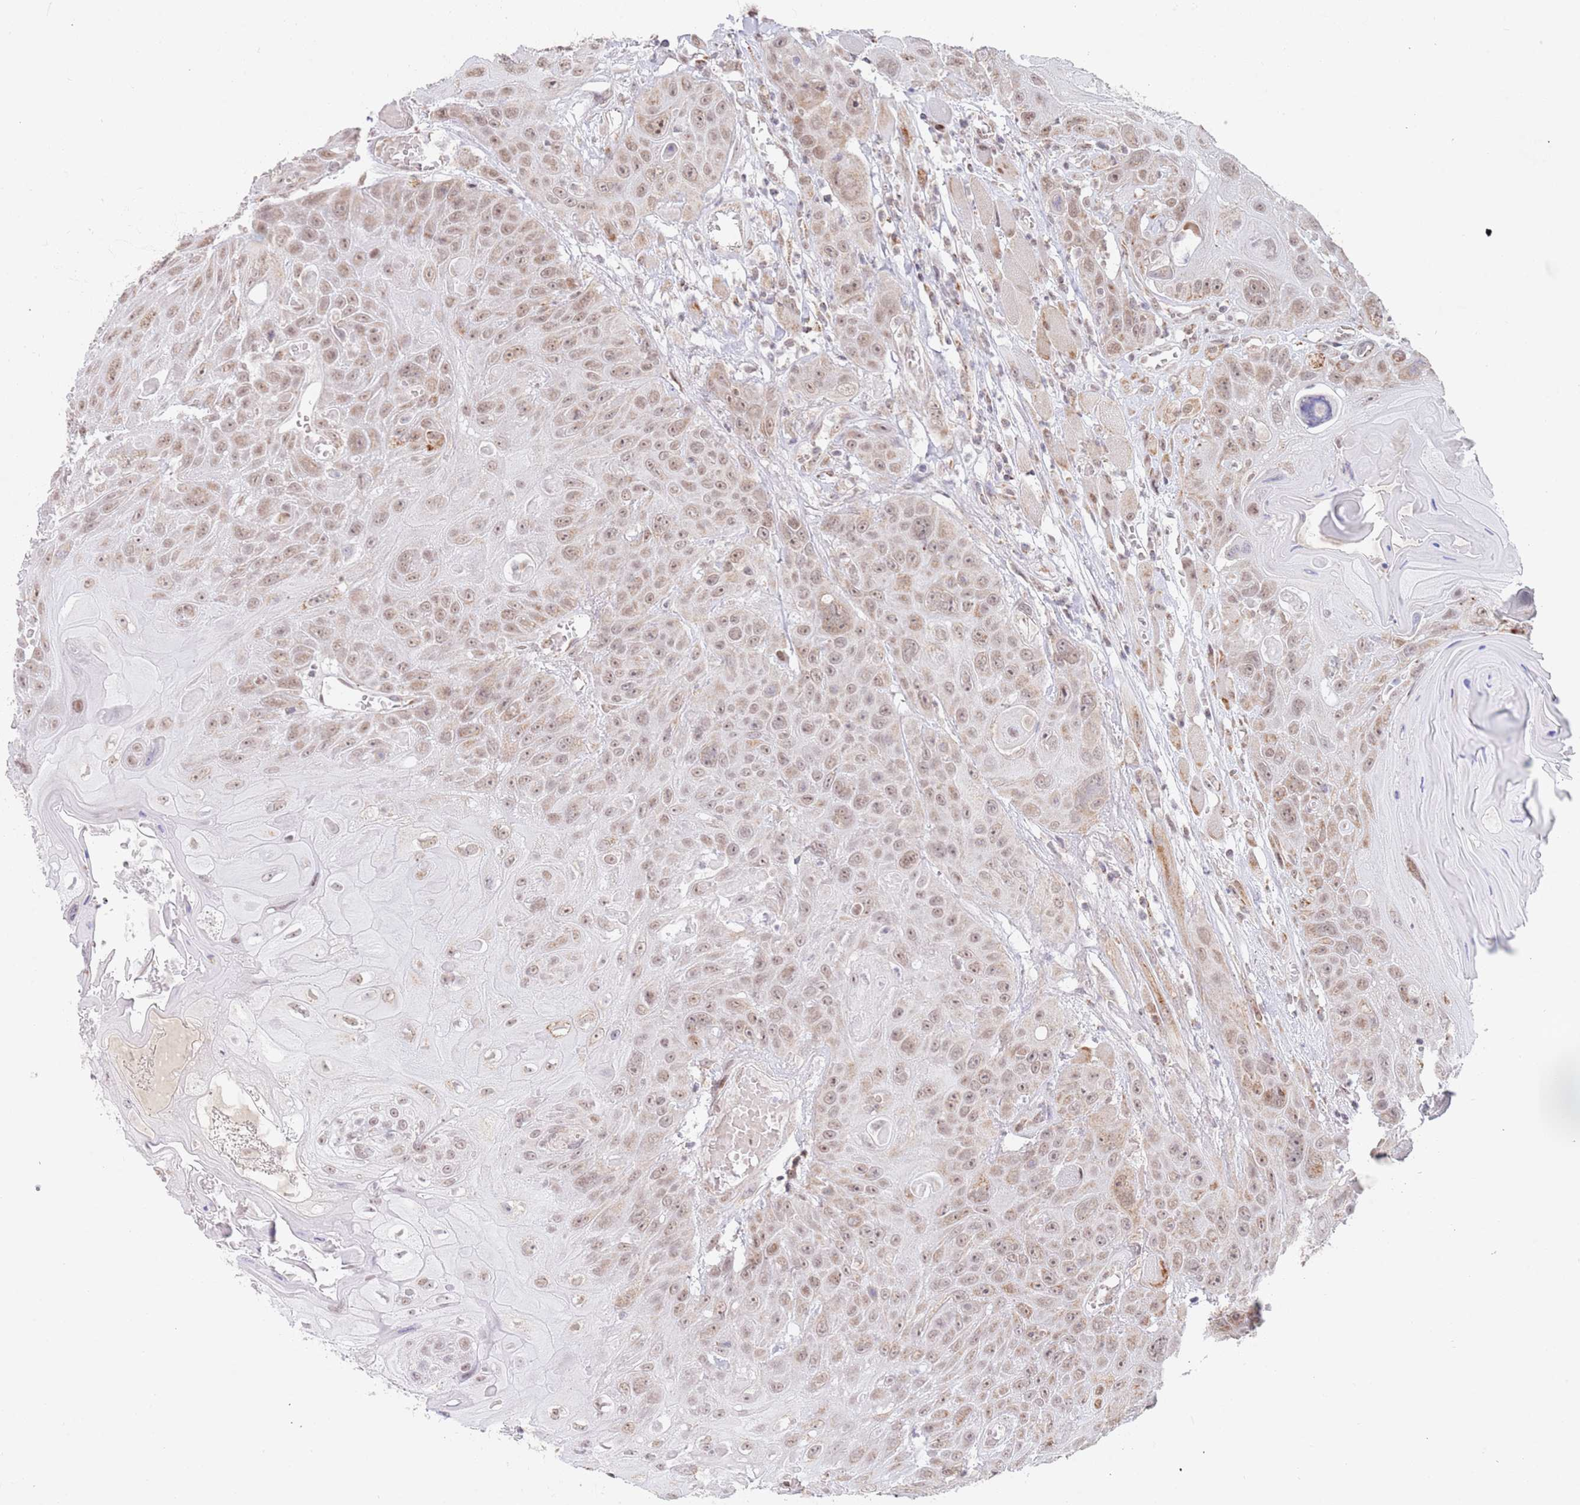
{"staining": {"intensity": "moderate", "quantity": ">75%", "location": "cytoplasmic/membranous,nuclear"}, "tissue": "head and neck cancer", "cell_type": "Tumor cells", "image_type": "cancer", "snomed": [{"axis": "morphology", "description": "Squamous cell carcinoma, NOS"}, {"axis": "topography", "description": "Head-Neck"}], "caption": "About >75% of tumor cells in human squamous cell carcinoma (head and neck) show moderate cytoplasmic/membranous and nuclear protein staining as visualized by brown immunohistochemical staining.", "gene": "TIMM13", "patient": {"sex": "female", "age": 59}}